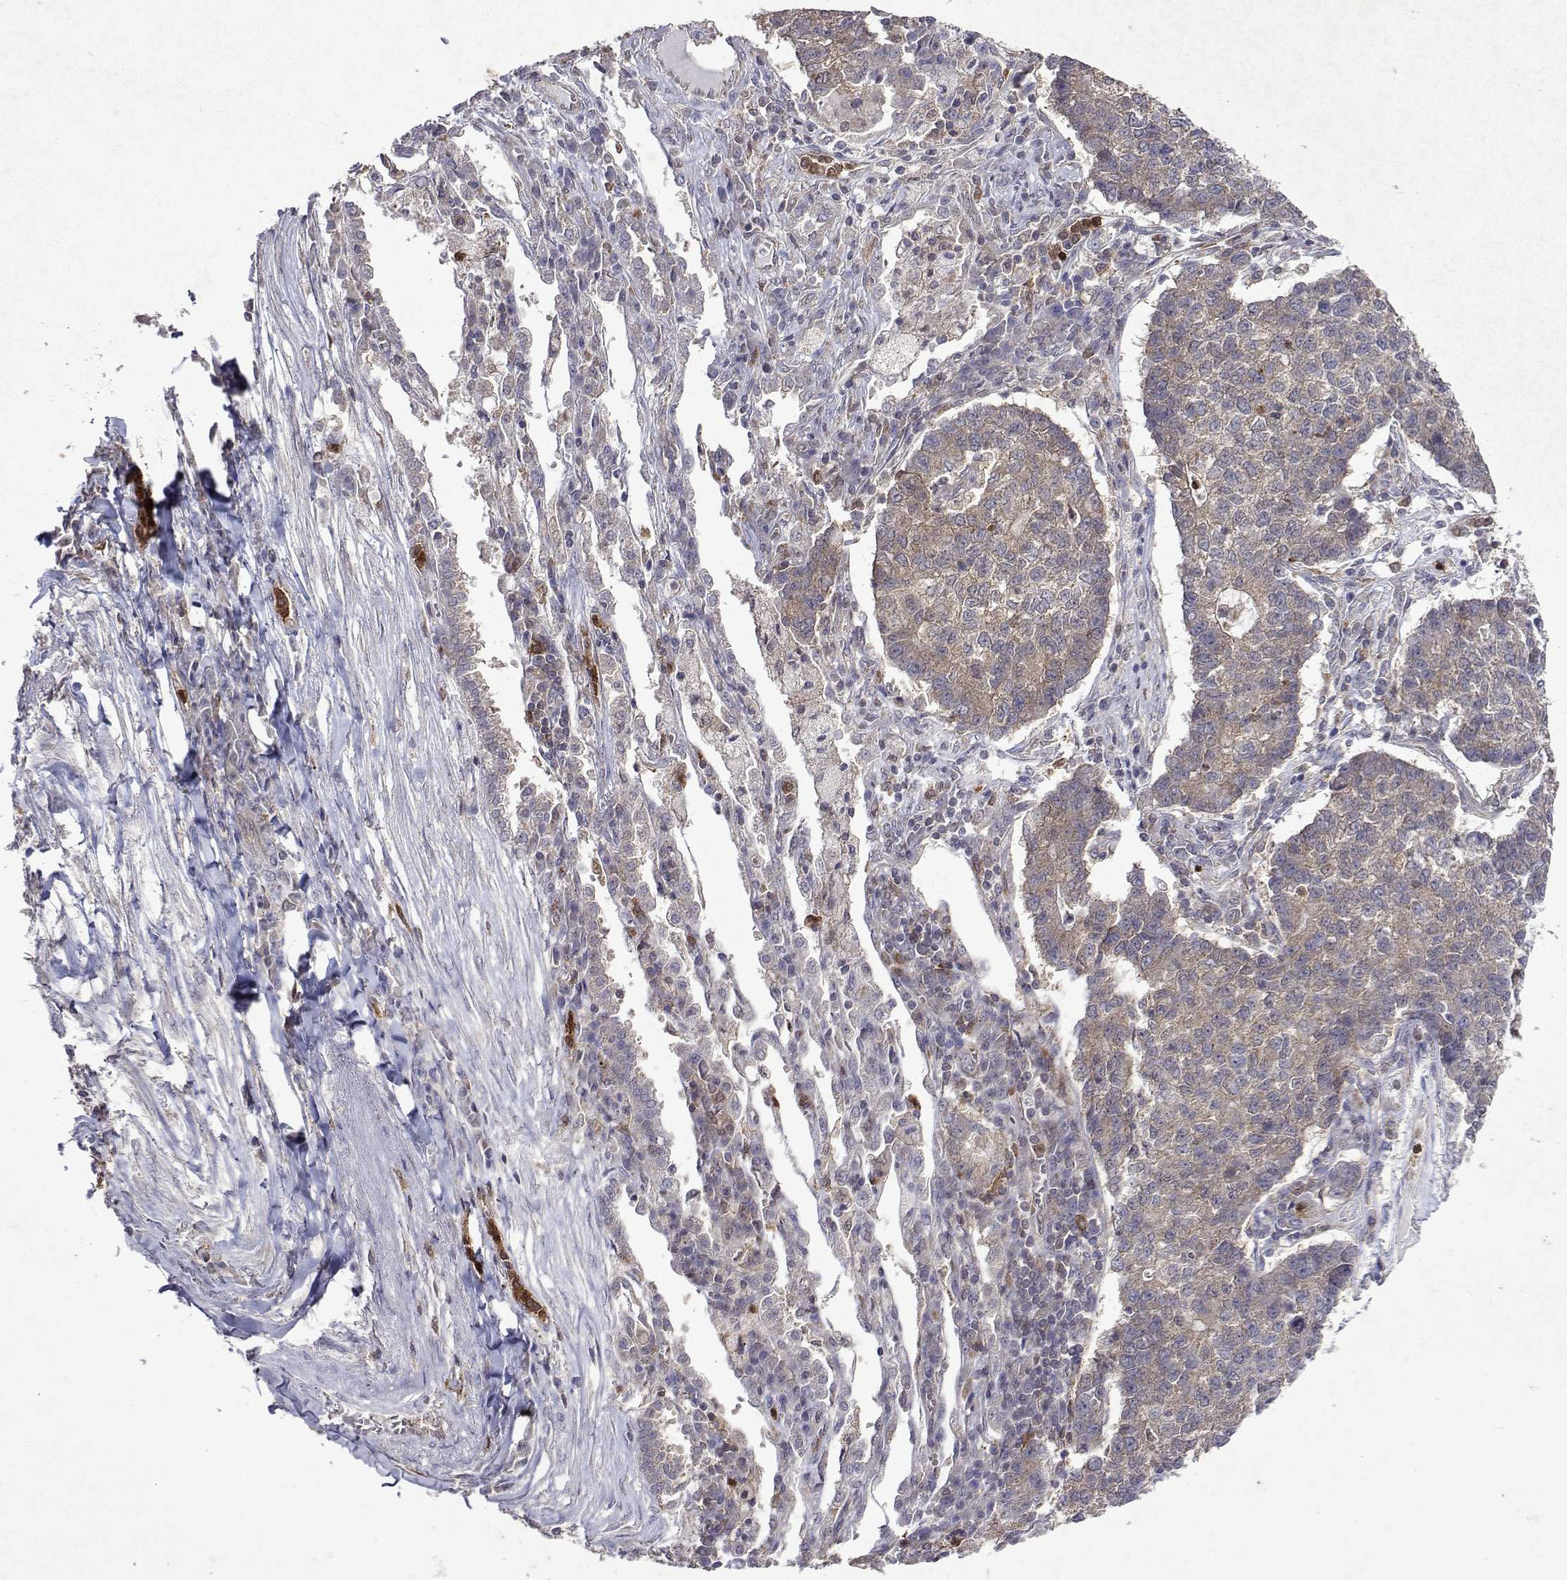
{"staining": {"intensity": "weak", "quantity": ">75%", "location": "cytoplasmic/membranous"}, "tissue": "lung cancer", "cell_type": "Tumor cells", "image_type": "cancer", "snomed": [{"axis": "morphology", "description": "Adenocarcinoma, NOS"}, {"axis": "topography", "description": "Lung"}], "caption": "Protein expression analysis of lung cancer (adenocarcinoma) reveals weak cytoplasmic/membranous positivity in approximately >75% of tumor cells.", "gene": "APAF1", "patient": {"sex": "male", "age": 57}}